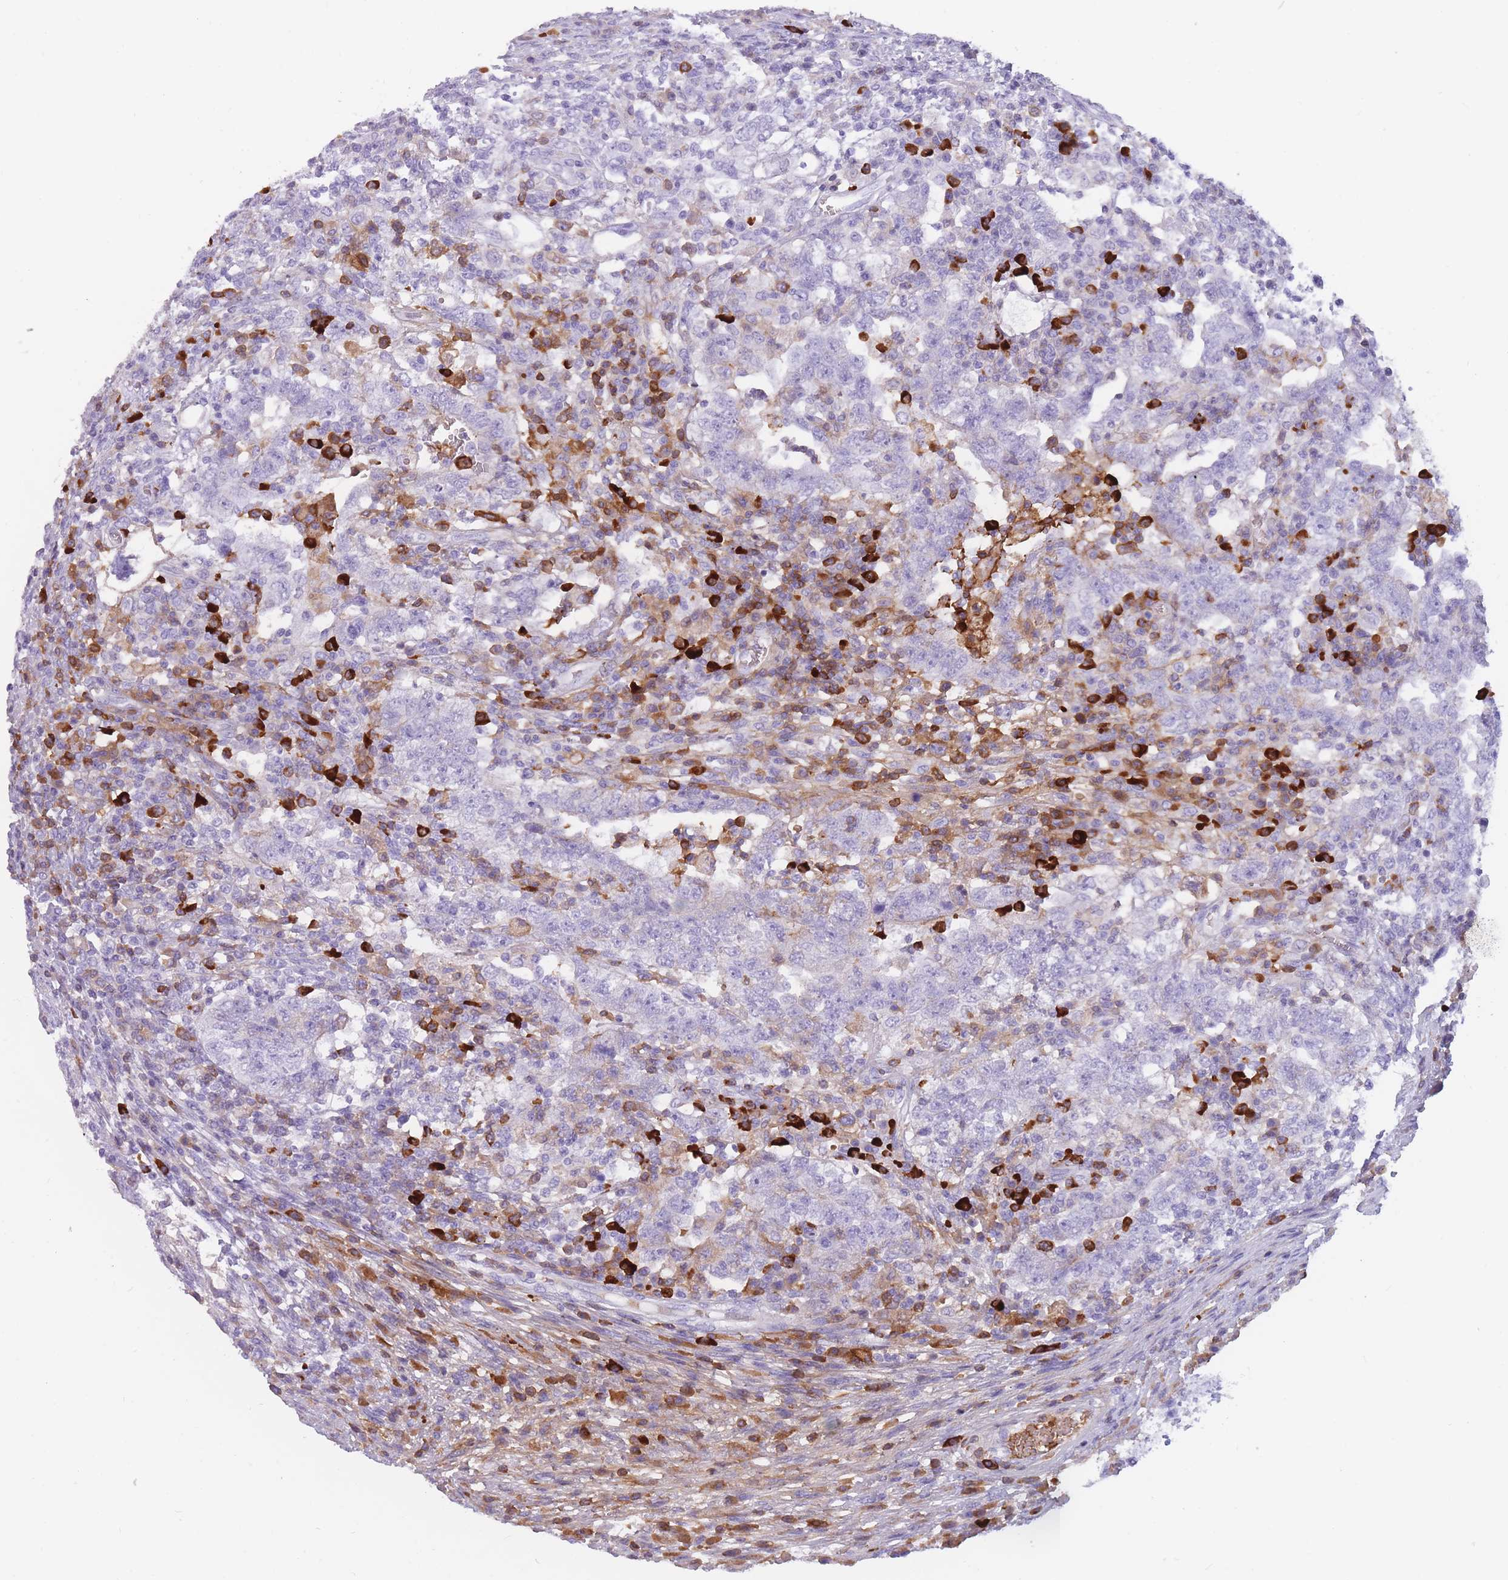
{"staining": {"intensity": "negative", "quantity": "none", "location": "none"}, "tissue": "testis cancer", "cell_type": "Tumor cells", "image_type": "cancer", "snomed": [{"axis": "morphology", "description": "Carcinoma, Embryonal, NOS"}, {"axis": "topography", "description": "Testis"}], "caption": "This is an immunohistochemistry micrograph of testis embryonal carcinoma. There is no staining in tumor cells.", "gene": "TNFSF11", "patient": {"sex": "male", "age": 26}}